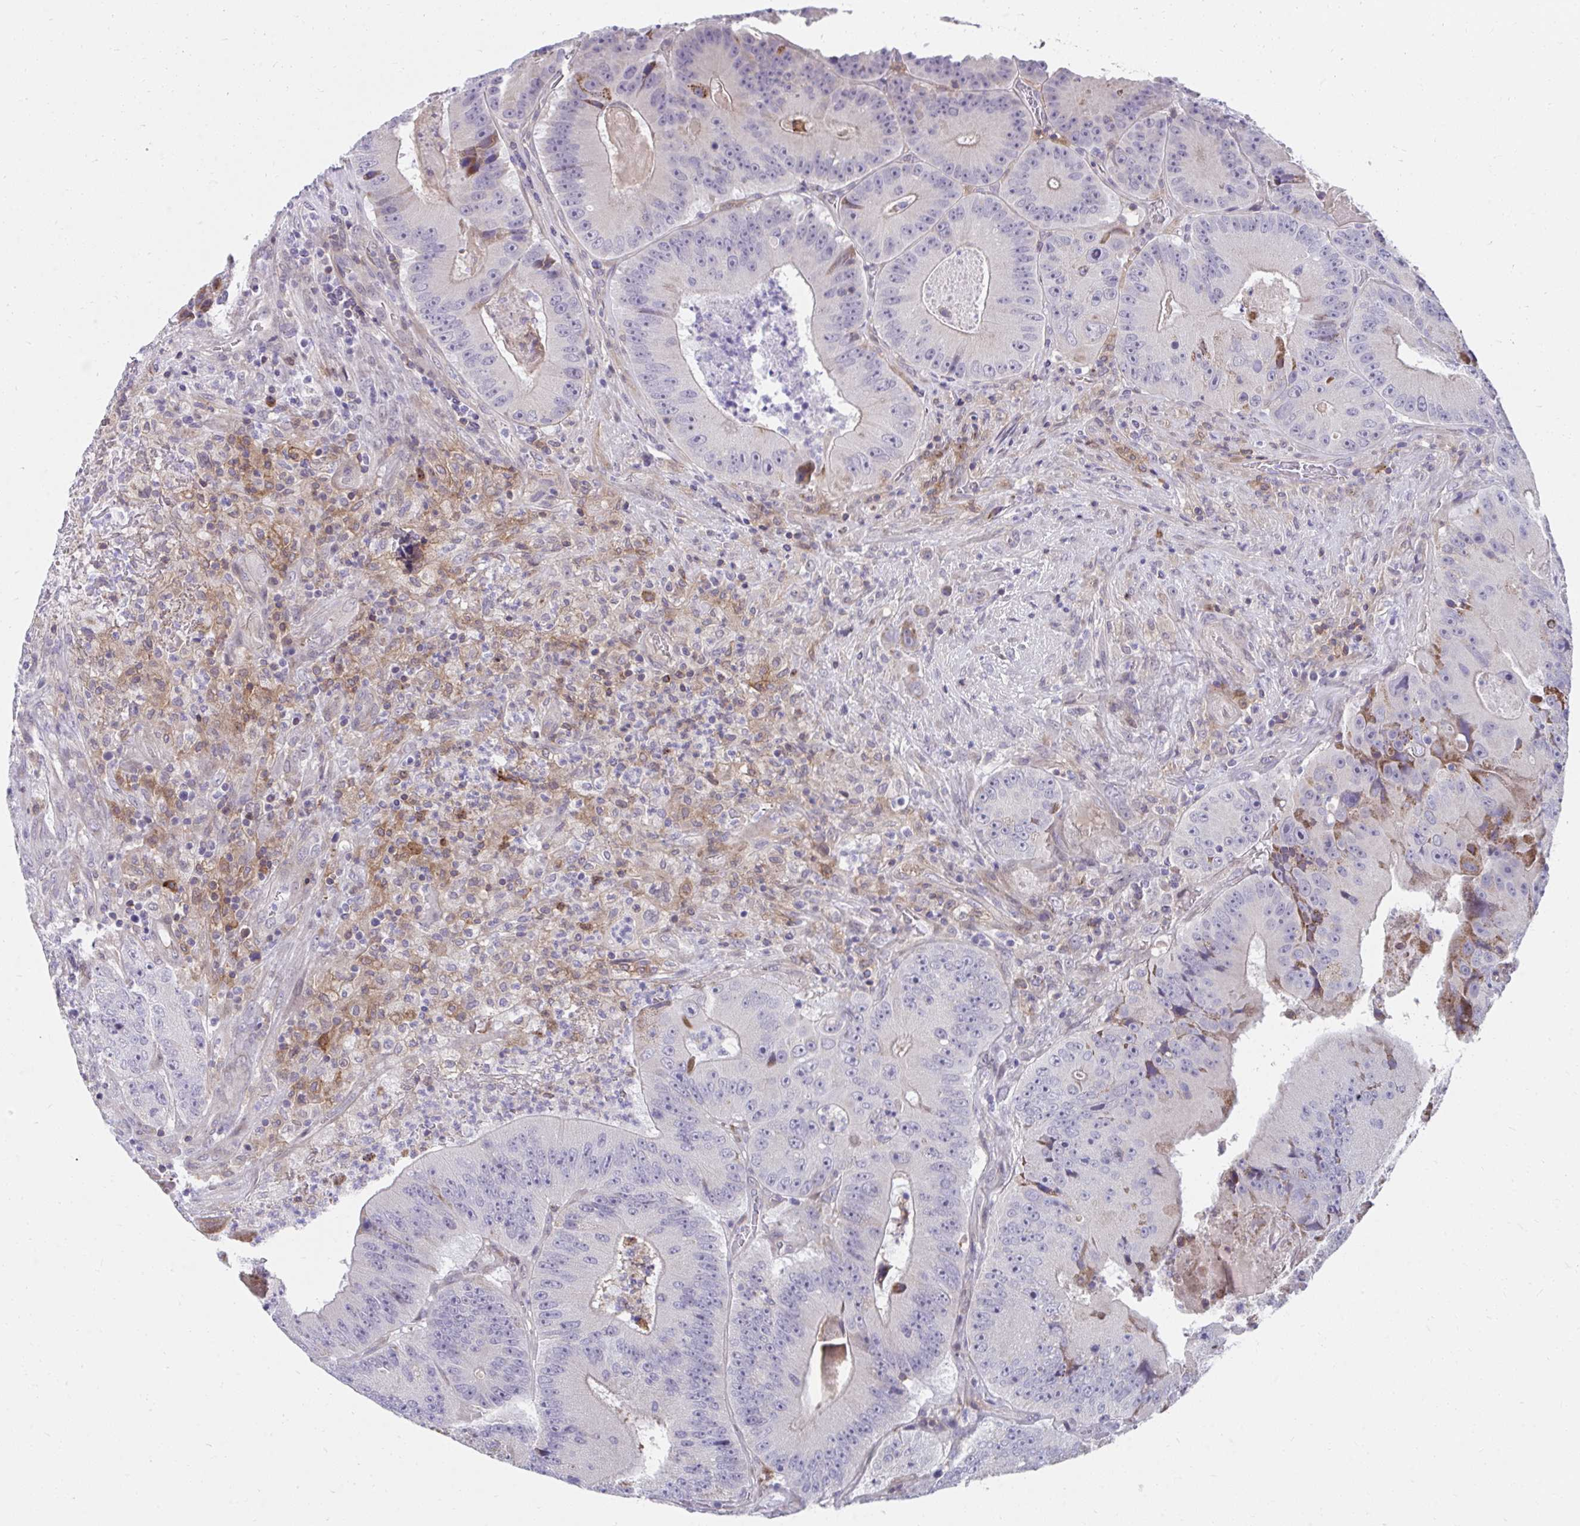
{"staining": {"intensity": "negative", "quantity": "none", "location": "none"}, "tissue": "colorectal cancer", "cell_type": "Tumor cells", "image_type": "cancer", "snomed": [{"axis": "morphology", "description": "Adenocarcinoma, NOS"}, {"axis": "topography", "description": "Colon"}], "caption": "DAB immunohistochemical staining of colorectal cancer displays no significant staining in tumor cells. (DAB (3,3'-diaminobenzidine) immunohistochemistry (IHC), high magnification).", "gene": "SLAMF7", "patient": {"sex": "female", "age": 86}}